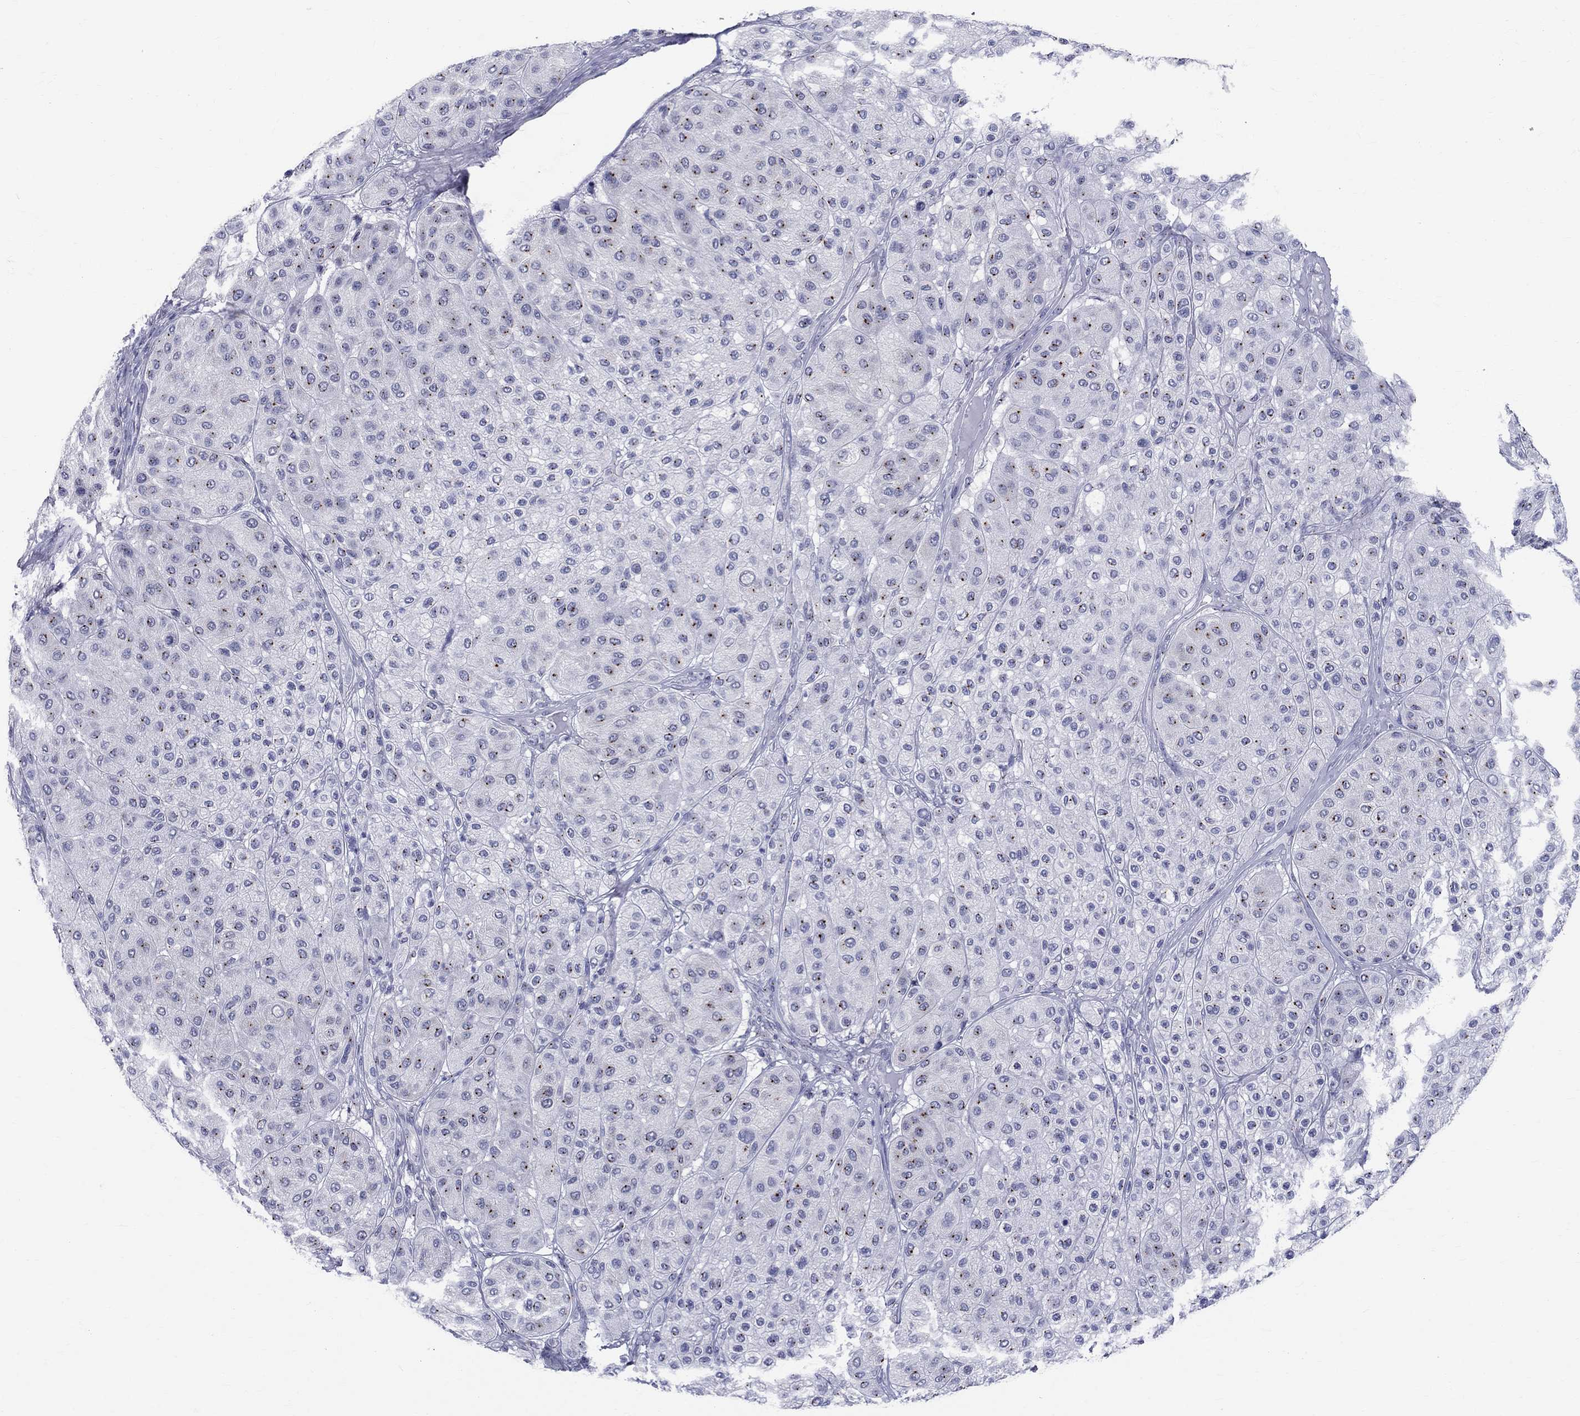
{"staining": {"intensity": "weak", "quantity": "25%-75%", "location": "cytoplasmic/membranous"}, "tissue": "melanoma", "cell_type": "Tumor cells", "image_type": "cancer", "snomed": [{"axis": "morphology", "description": "Malignant melanoma, Metastatic site"}, {"axis": "topography", "description": "Smooth muscle"}], "caption": "Melanoma stained with immunohistochemistry (IHC) reveals weak cytoplasmic/membranous expression in about 25%-75% of tumor cells.", "gene": "CEP43", "patient": {"sex": "male", "age": 41}}